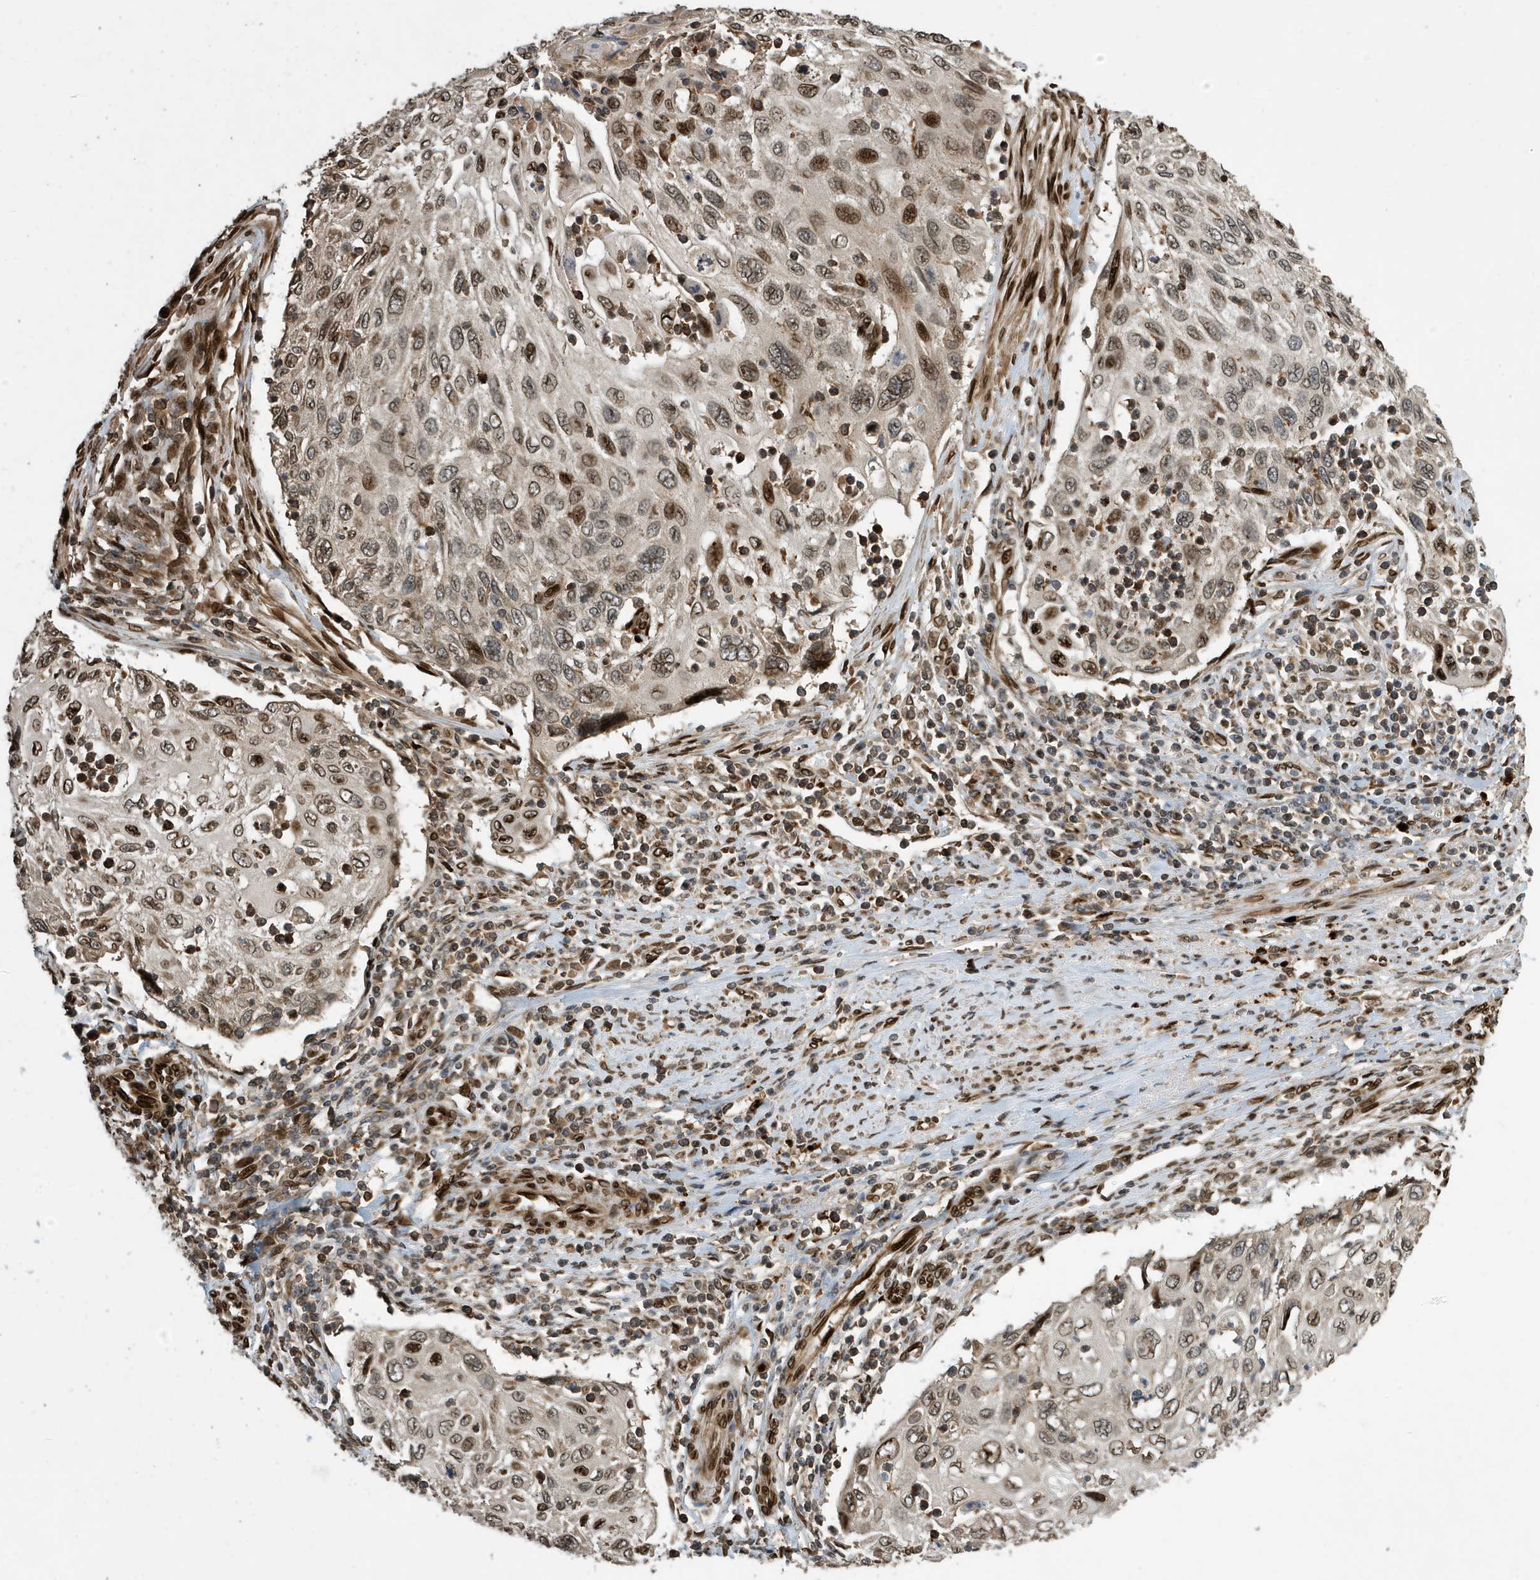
{"staining": {"intensity": "moderate", "quantity": ">75%", "location": "nuclear"}, "tissue": "cervical cancer", "cell_type": "Tumor cells", "image_type": "cancer", "snomed": [{"axis": "morphology", "description": "Squamous cell carcinoma, NOS"}, {"axis": "topography", "description": "Cervix"}], "caption": "Immunohistochemistry (IHC) histopathology image of neoplastic tissue: cervical cancer stained using IHC shows medium levels of moderate protein expression localized specifically in the nuclear of tumor cells, appearing as a nuclear brown color.", "gene": "DUSP18", "patient": {"sex": "female", "age": 70}}